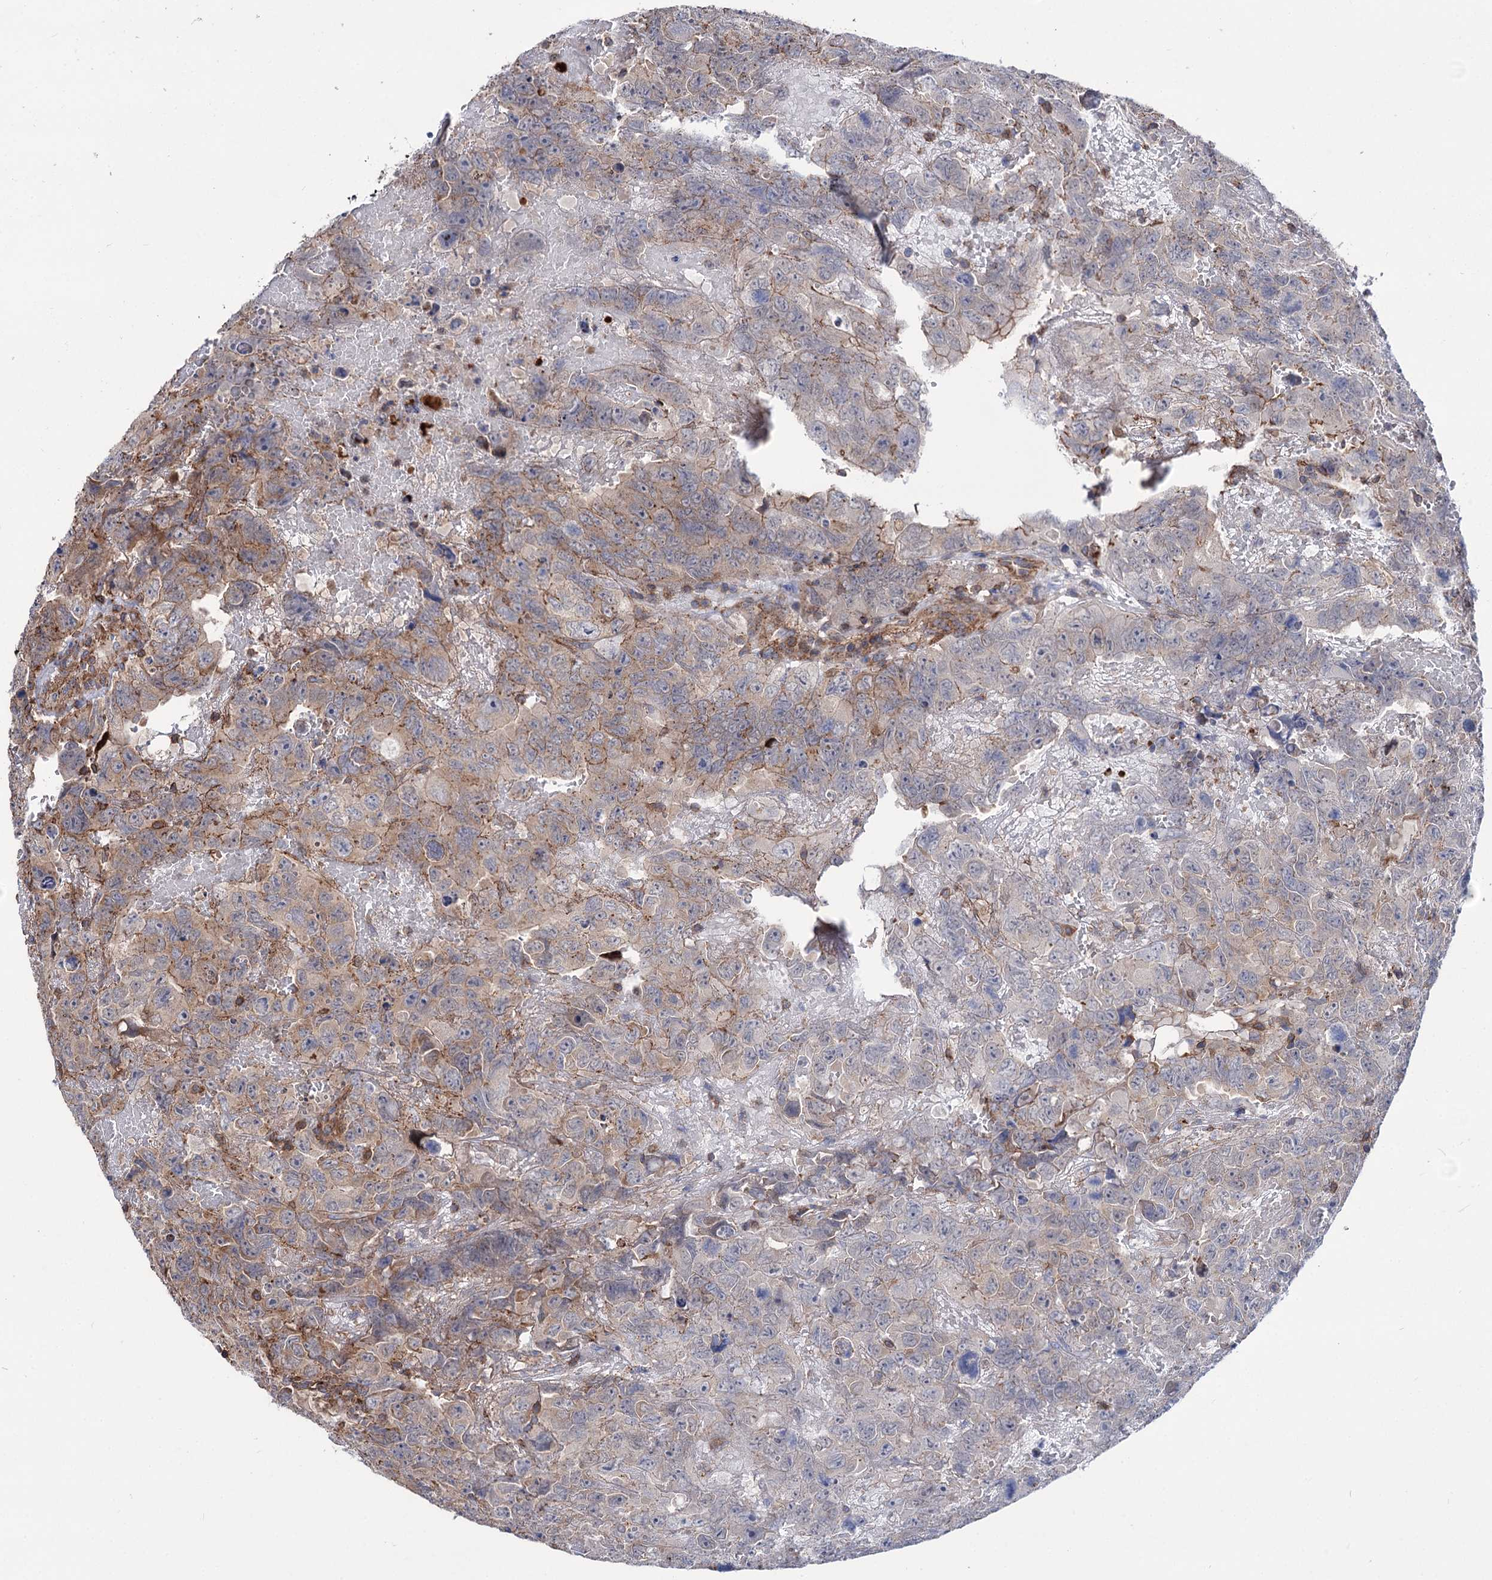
{"staining": {"intensity": "weak", "quantity": "<25%", "location": "cytoplasmic/membranous"}, "tissue": "testis cancer", "cell_type": "Tumor cells", "image_type": "cancer", "snomed": [{"axis": "morphology", "description": "Carcinoma, Embryonal, NOS"}, {"axis": "topography", "description": "Testis"}], "caption": "Immunohistochemistry image of neoplastic tissue: human testis embryonal carcinoma stained with DAB displays no significant protein positivity in tumor cells. (Brightfield microscopy of DAB immunohistochemistry (IHC) at high magnification).", "gene": "DEF6", "patient": {"sex": "male", "age": 45}}